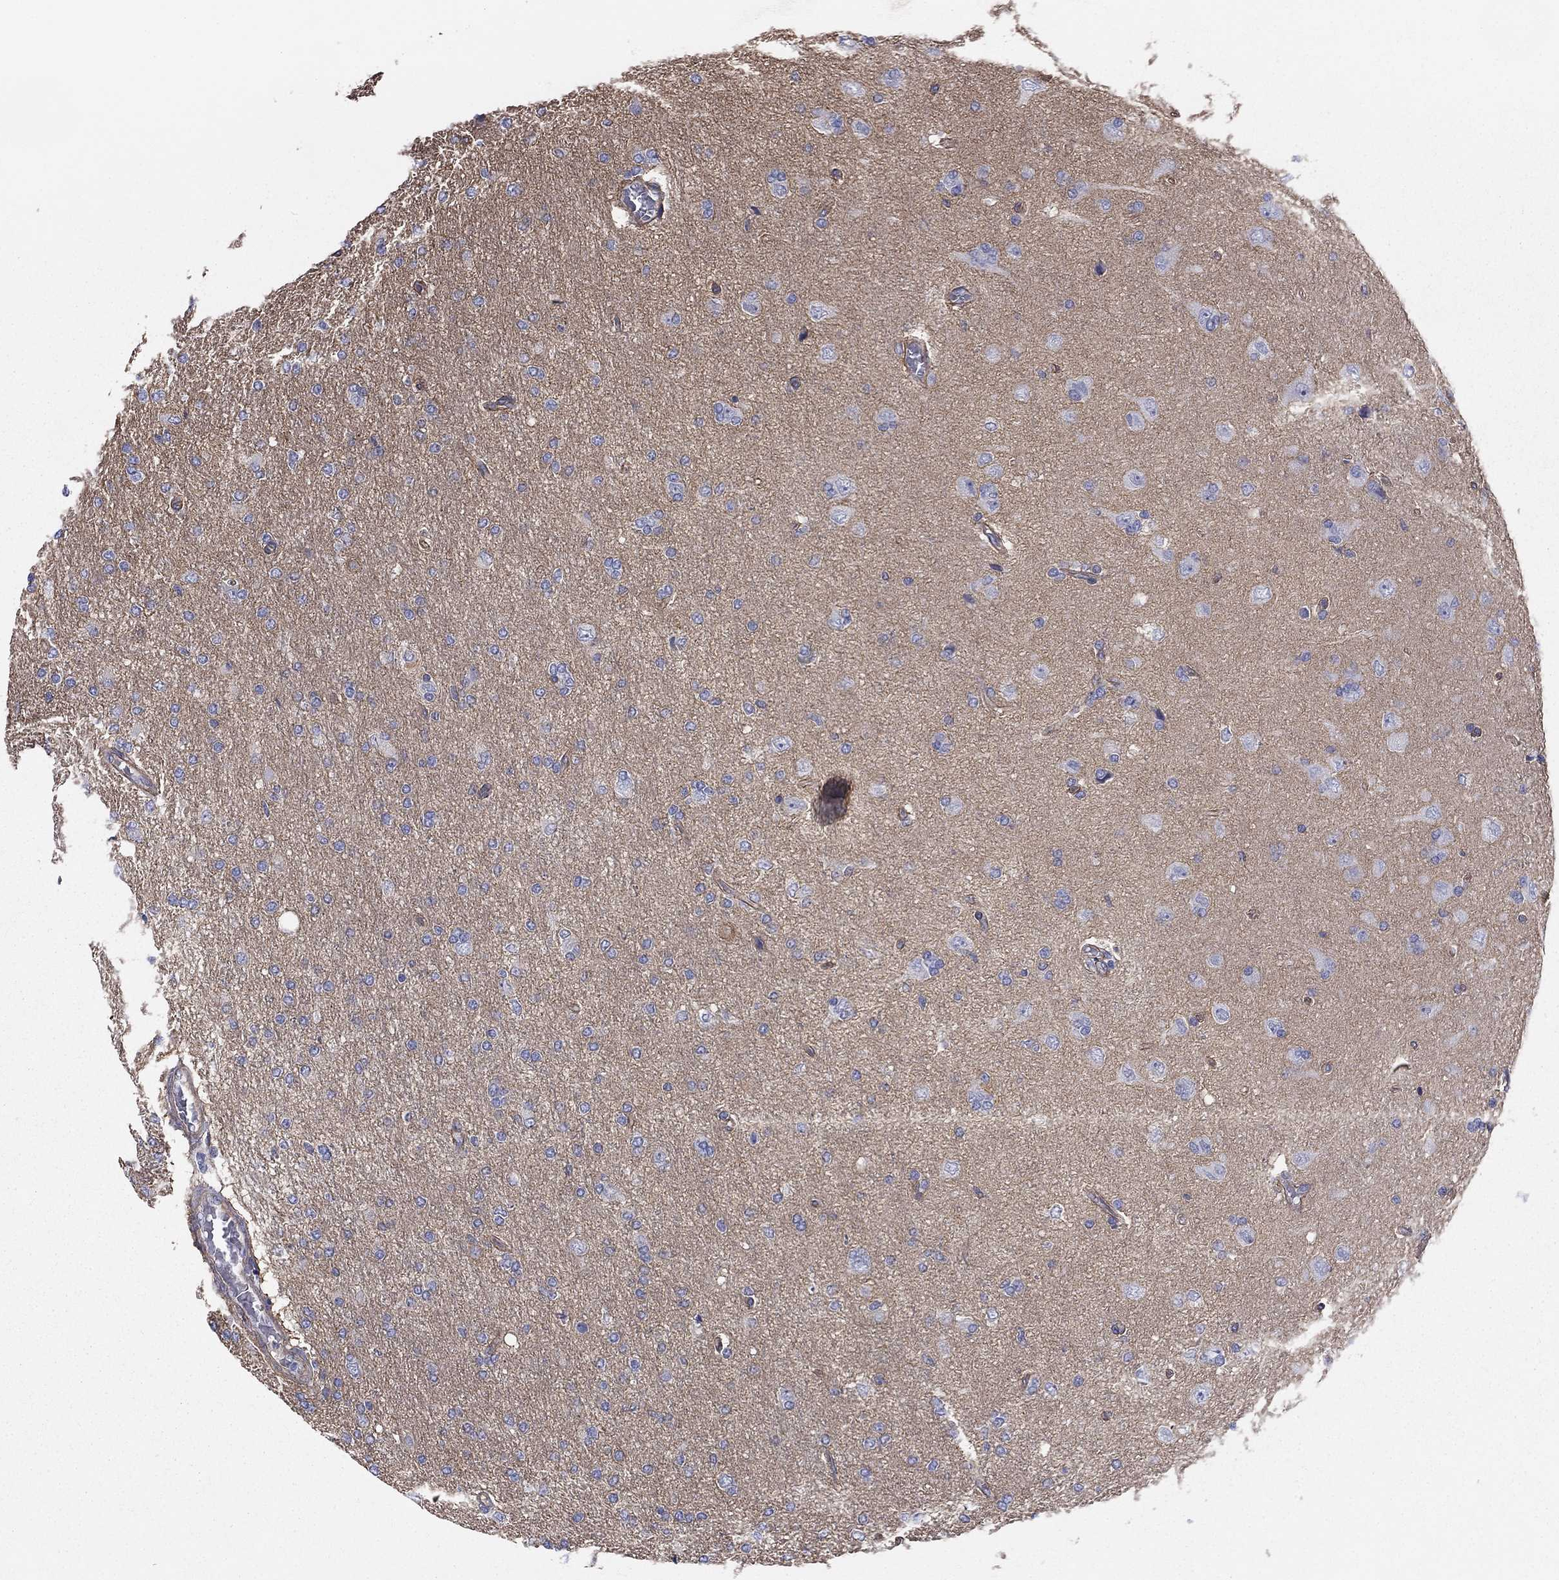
{"staining": {"intensity": "negative", "quantity": "none", "location": "none"}, "tissue": "glioma", "cell_type": "Tumor cells", "image_type": "cancer", "snomed": [{"axis": "morphology", "description": "Glioma, malignant, High grade"}, {"axis": "topography", "description": "Cerebral cortex"}], "caption": "Immunohistochemistry of human glioma reveals no positivity in tumor cells.", "gene": "TCHH", "patient": {"sex": "male", "age": 70}}